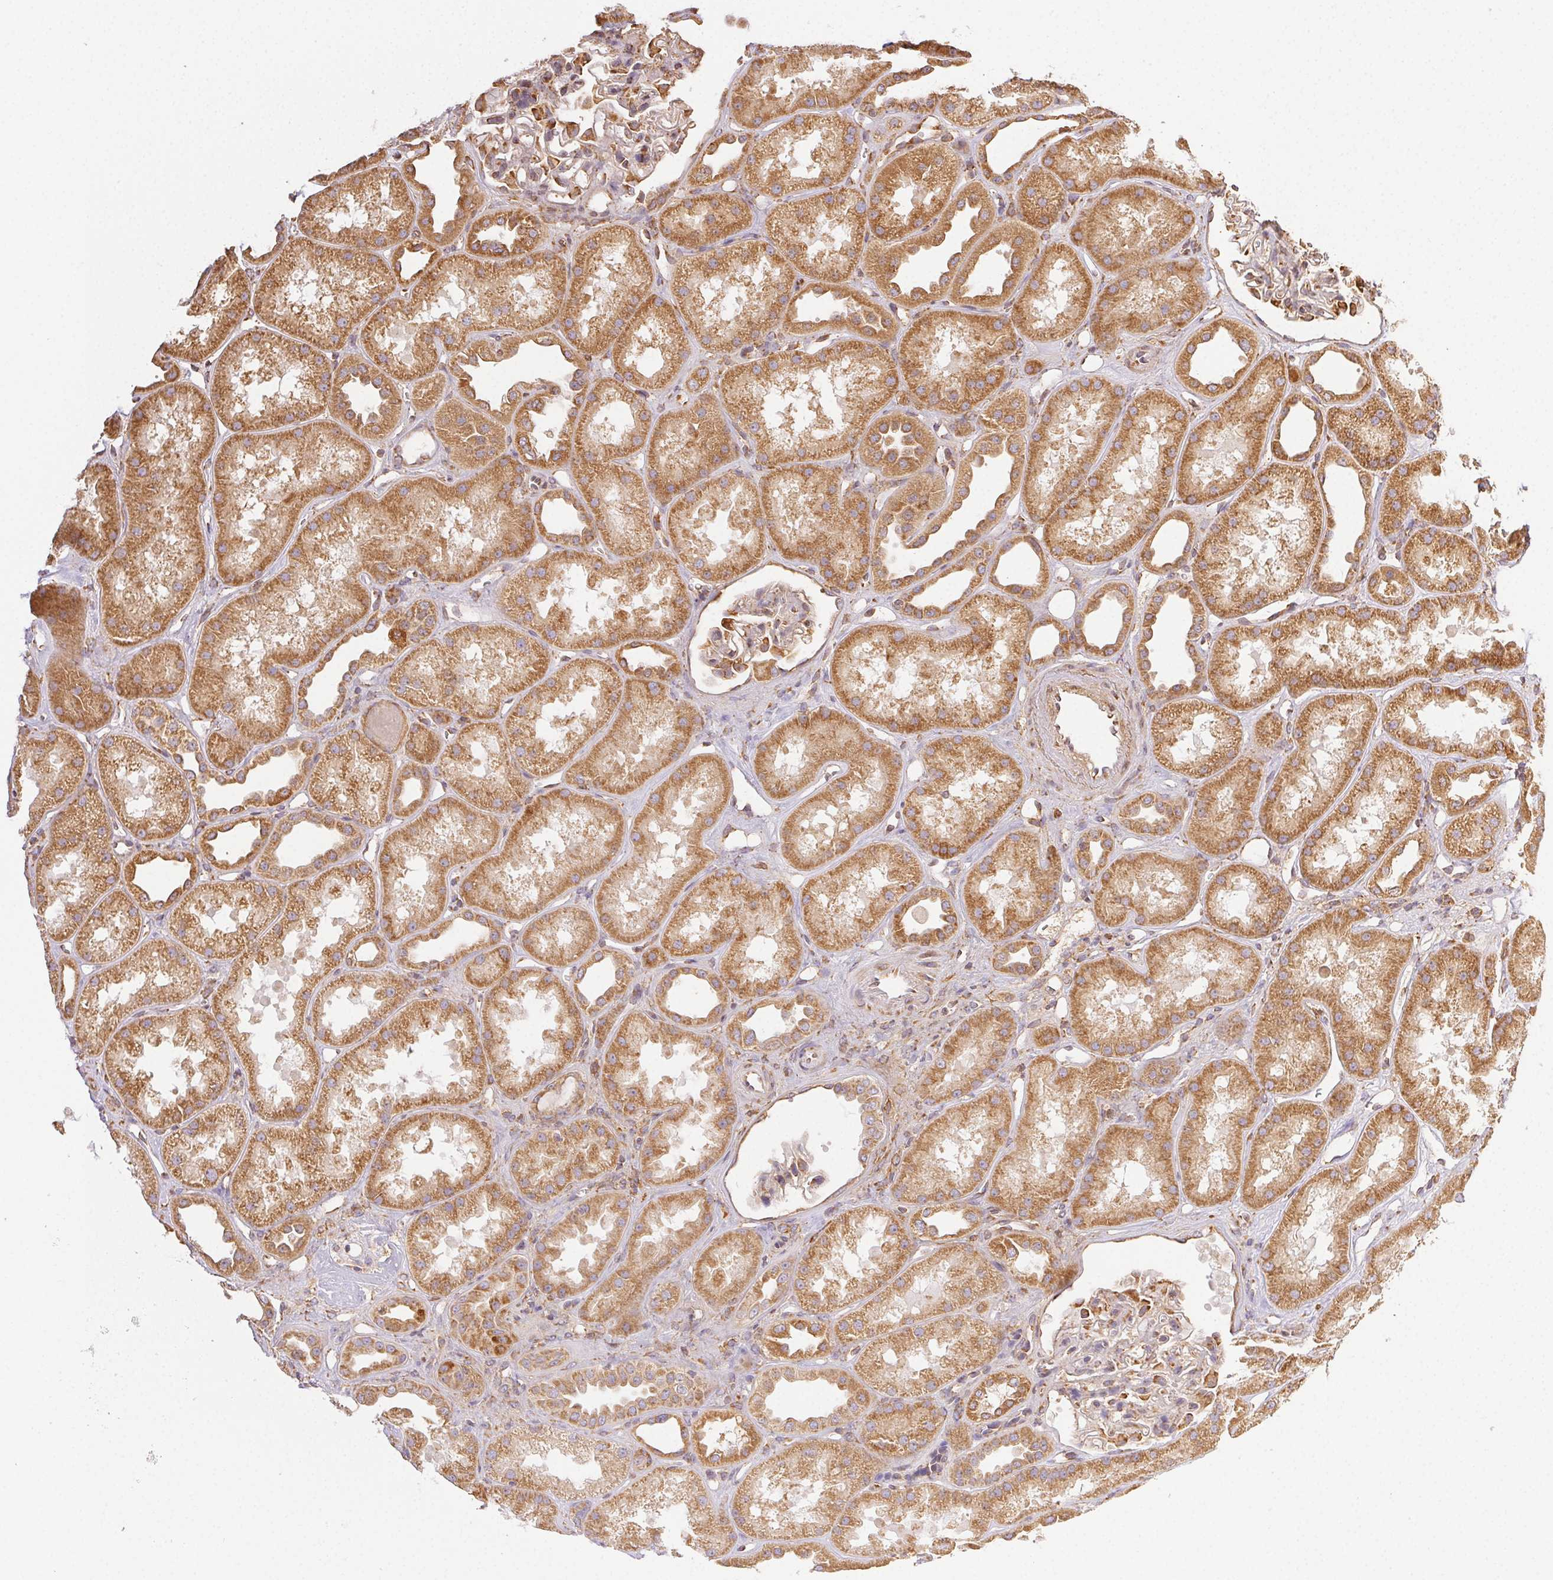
{"staining": {"intensity": "moderate", "quantity": "25%-75%", "location": "cytoplasmic/membranous"}, "tissue": "kidney", "cell_type": "Cells in glomeruli", "image_type": "normal", "snomed": [{"axis": "morphology", "description": "Normal tissue, NOS"}, {"axis": "topography", "description": "Kidney"}], "caption": "A medium amount of moderate cytoplasmic/membranous staining is seen in about 25%-75% of cells in glomeruli in normal kidney. Ihc stains the protein in brown and the nuclei are stained blue.", "gene": "ENTREP1", "patient": {"sex": "male", "age": 61}}